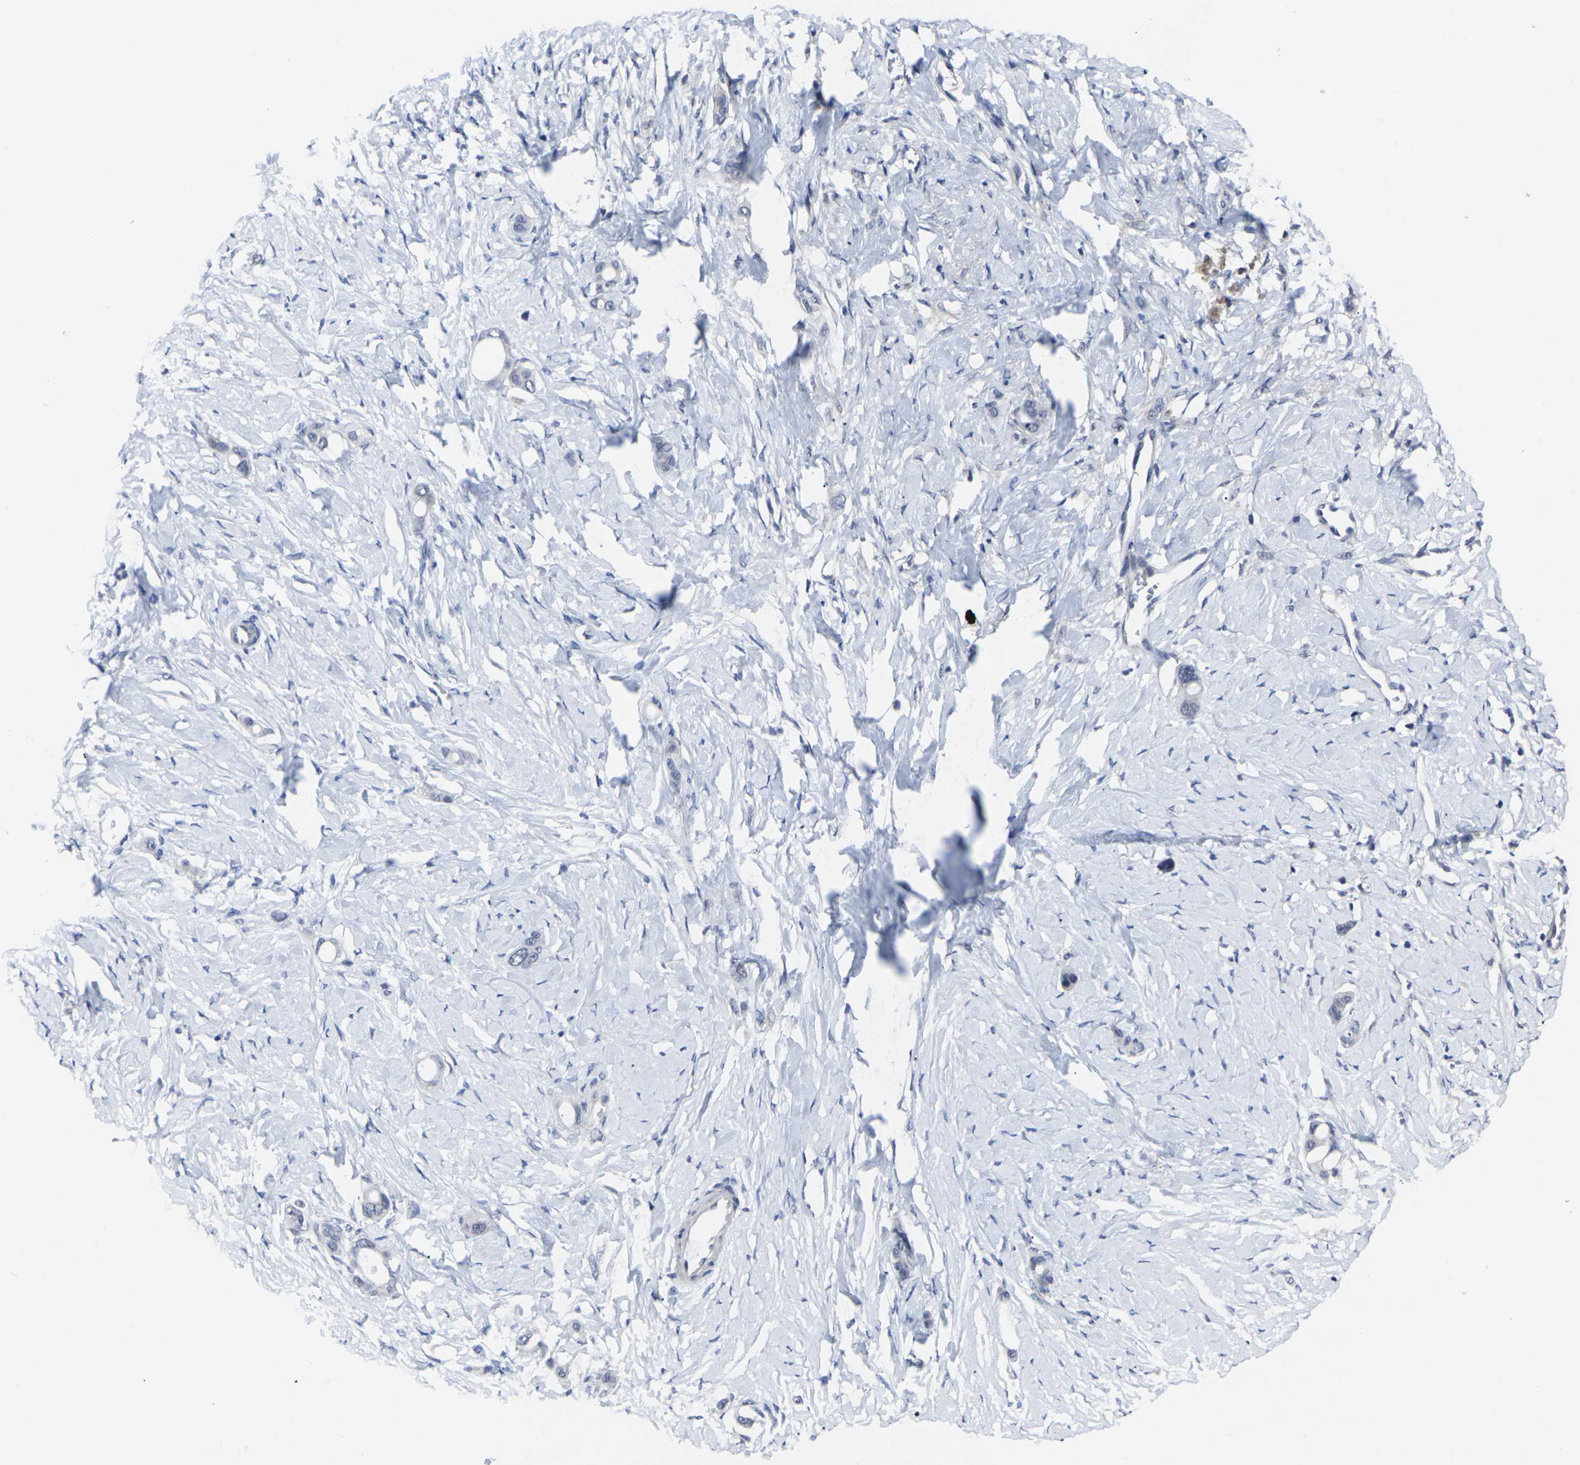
{"staining": {"intensity": "negative", "quantity": "none", "location": "none"}, "tissue": "stomach cancer", "cell_type": "Tumor cells", "image_type": "cancer", "snomed": [{"axis": "morphology", "description": "Adenocarcinoma, NOS"}, {"axis": "topography", "description": "Stomach"}], "caption": "A photomicrograph of human stomach cancer (adenocarcinoma) is negative for staining in tumor cells.", "gene": "MSANTD4", "patient": {"sex": "female", "age": 75}}